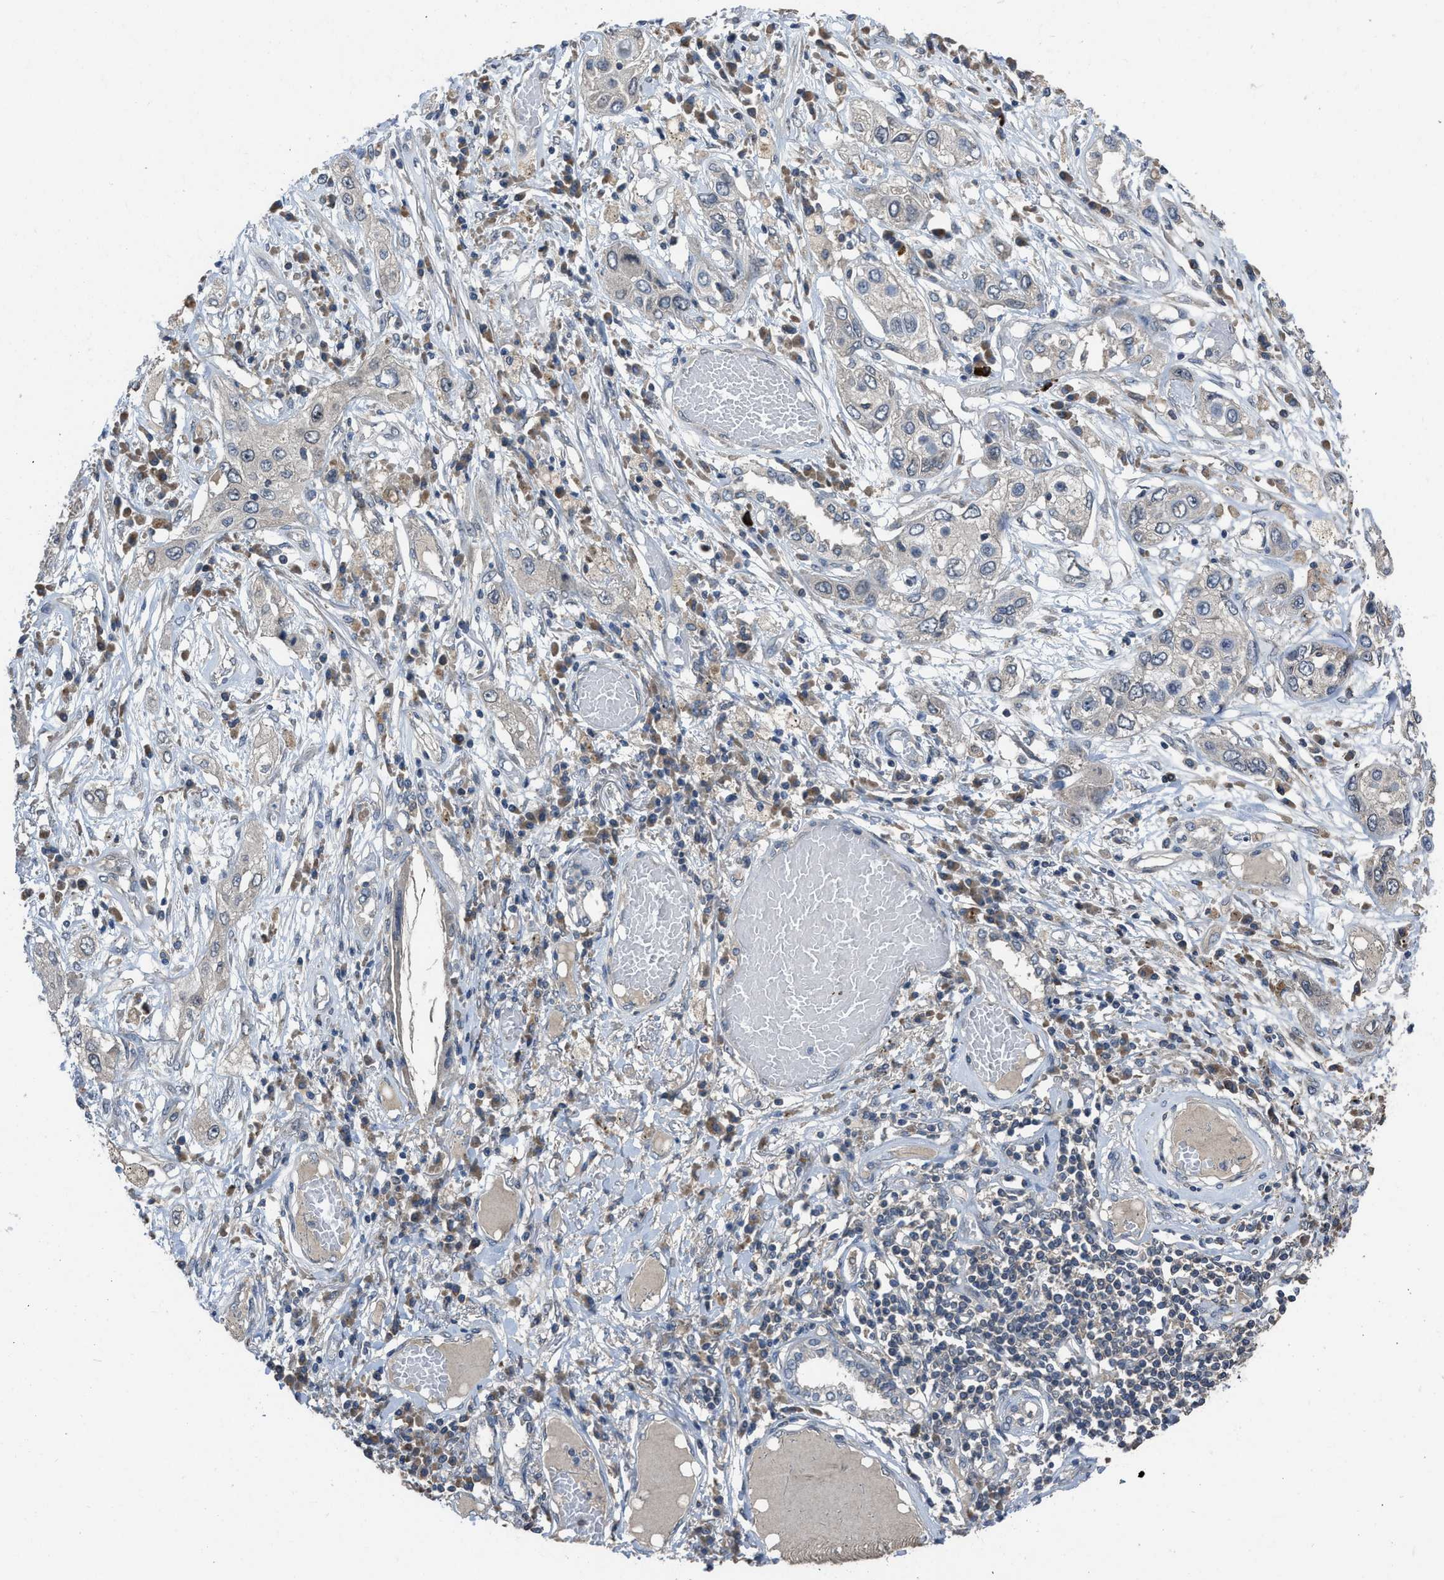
{"staining": {"intensity": "weak", "quantity": "<25%", "location": "cytoplasmic/membranous"}, "tissue": "lung cancer", "cell_type": "Tumor cells", "image_type": "cancer", "snomed": [{"axis": "morphology", "description": "Squamous cell carcinoma, NOS"}, {"axis": "topography", "description": "Lung"}], "caption": "The immunohistochemistry histopathology image has no significant positivity in tumor cells of lung squamous cell carcinoma tissue.", "gene": "MIS18A", "patient": {"sex": "male", "age": 71}}